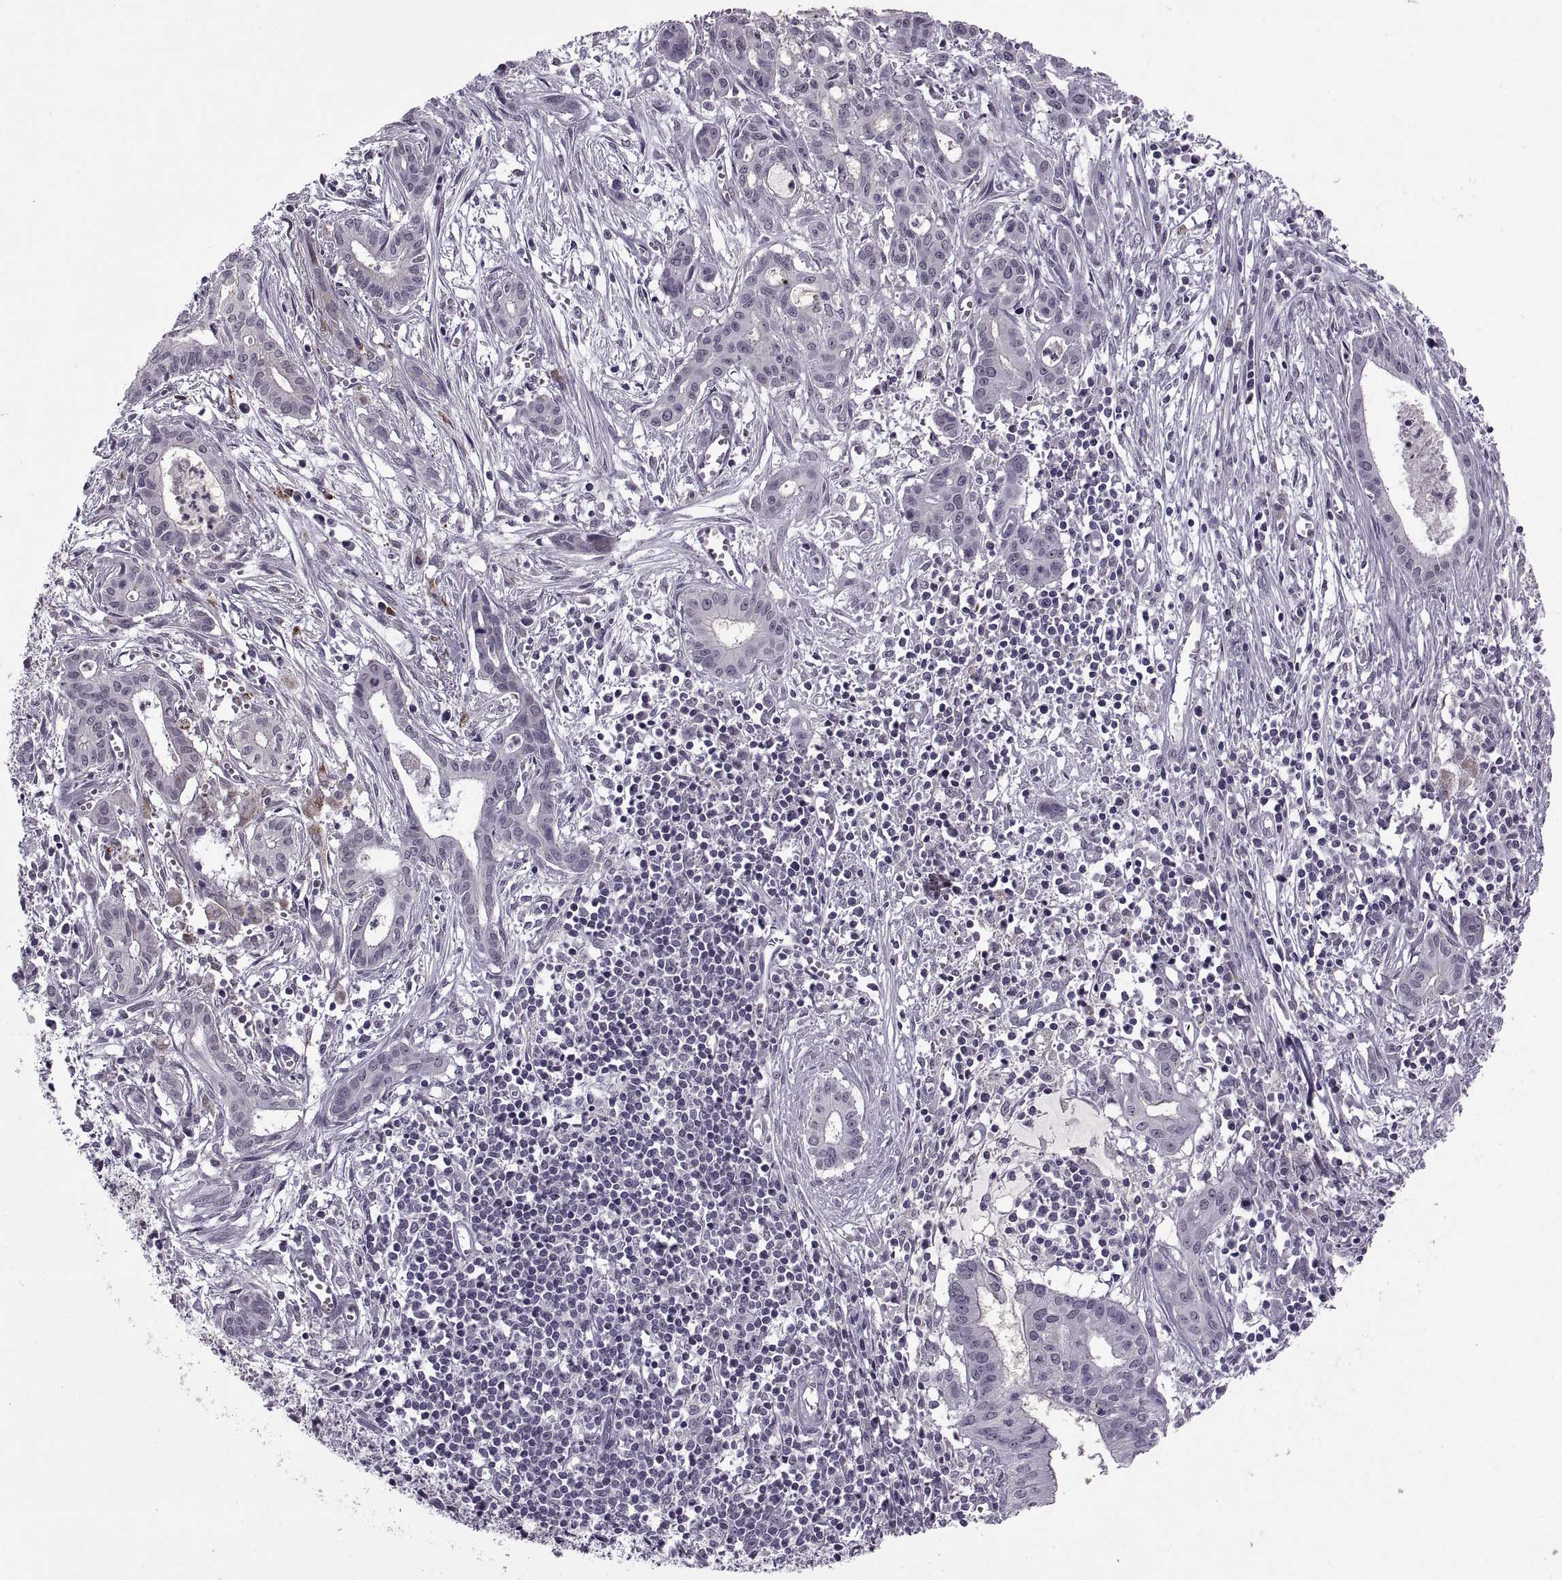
{"staining": {"intensity": "negative", "quantity": "none", "location": "none"}, "tissue": "pancreatic cancer", "cell_type": "Tumor cells", "image_type": "cancer", "snomed": [{"axis": "morphology", "description": "Adenocarcinoma, NOS"}, {"axis": "topography", "description": "Pancreas"}], "caption": "This is a image of immunohistochemistry staining of pancreatic cancer, which shows no staining in tumor cells.", "gene": "OTP", "patient": {"sex": "male", "age": 48}}